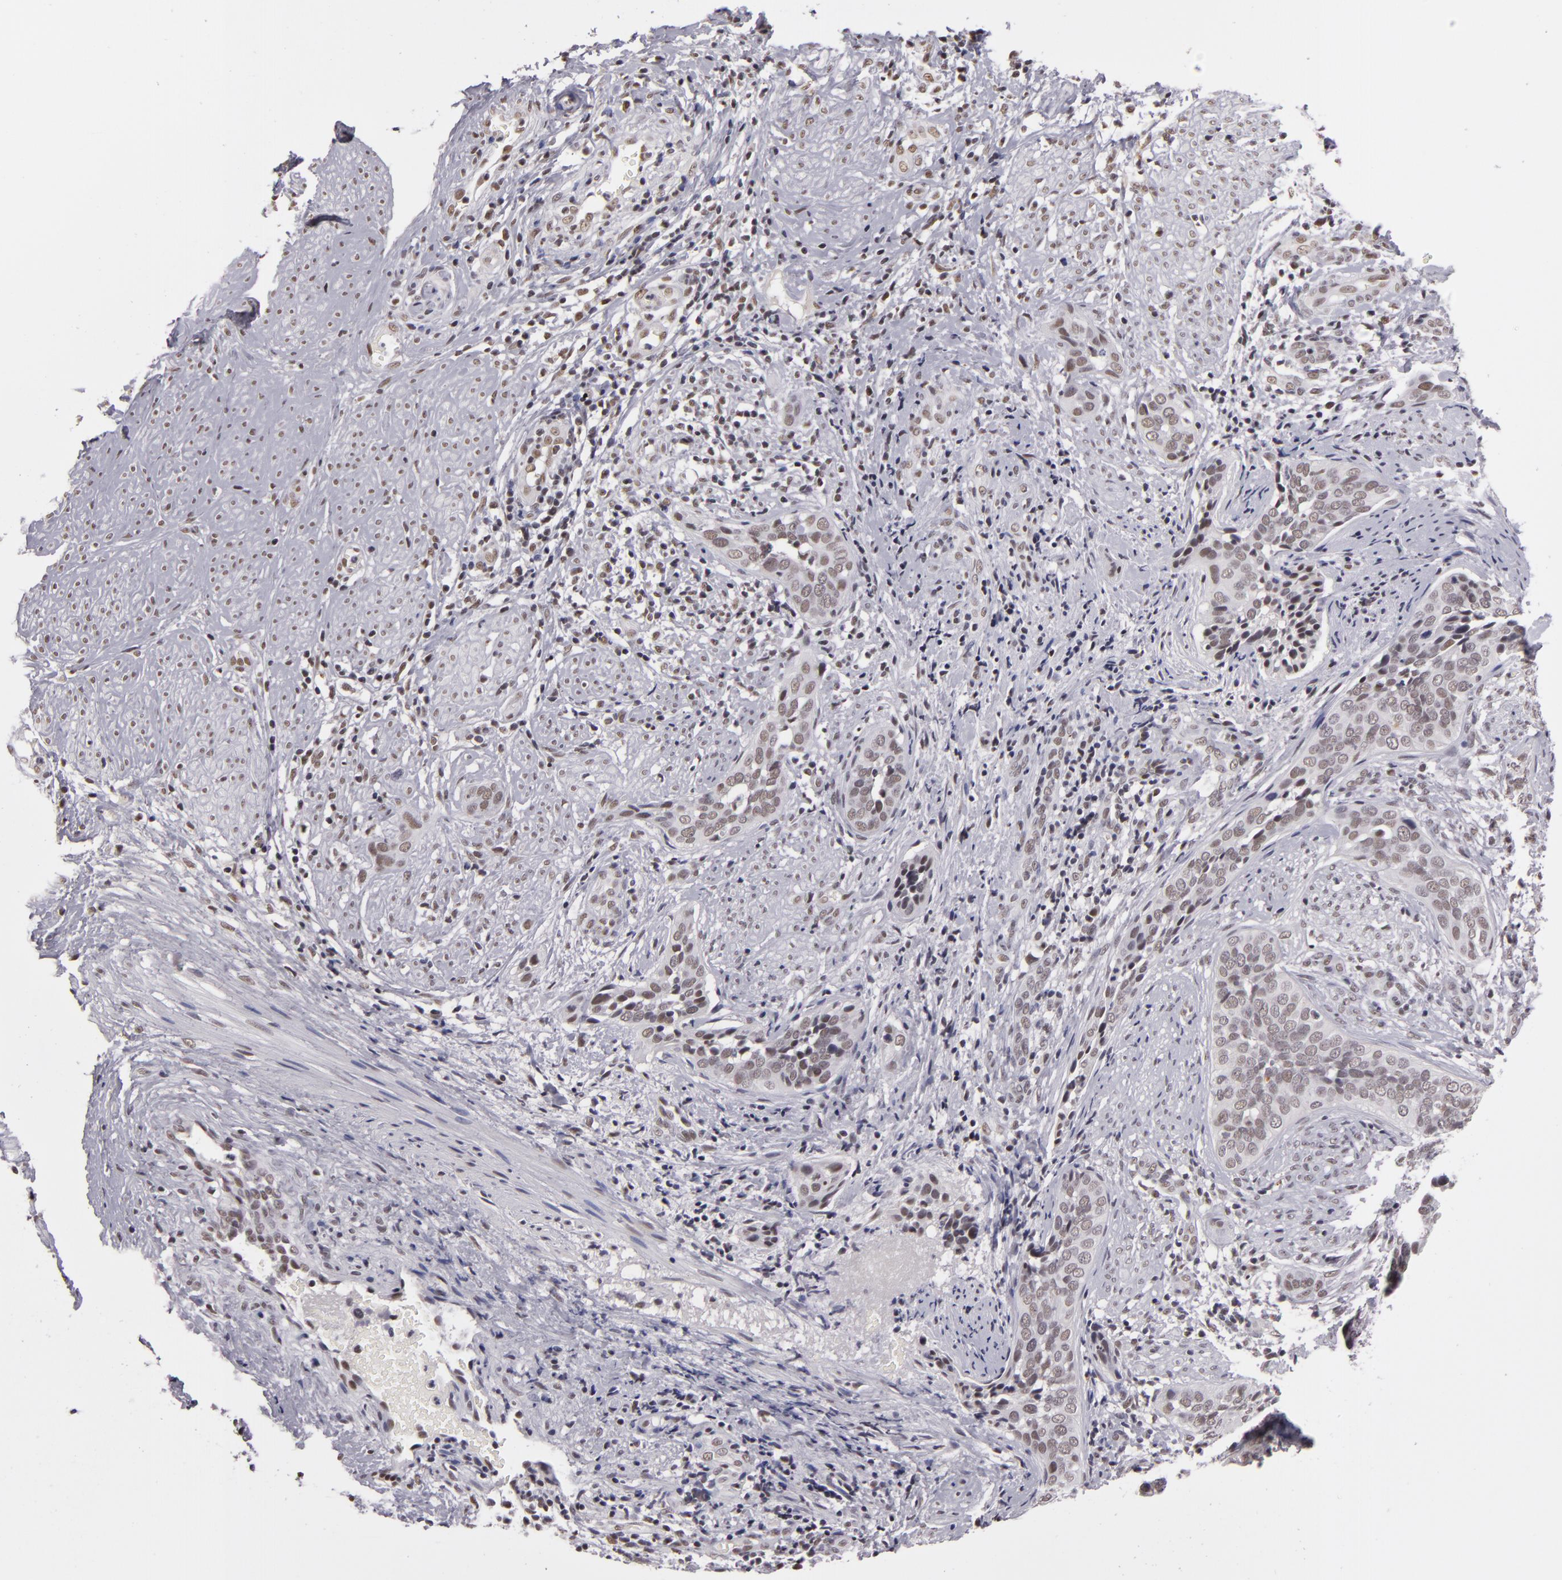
{"staining": {"intensity": "weak", "quantity": ">75%", "location": "nuclear"}, "tissue": "cervical cancer", "cell_type": "Tumor cells", "image_type": "cancer", "snomed": [{"axis": "morphology", "description": "Squamous cell carcinoma, NOS"}, {"axis": "topography", "description": "Cervix"}], "caption": "Cervical squamous cell carcinoma stained with DAB immunohistochemistry (IHC) displays low levels of weak nuclear staining in approximately >75% of tumor cells.", "gene": "INTS6", "patient": {"sex": "female", "age": 31}}